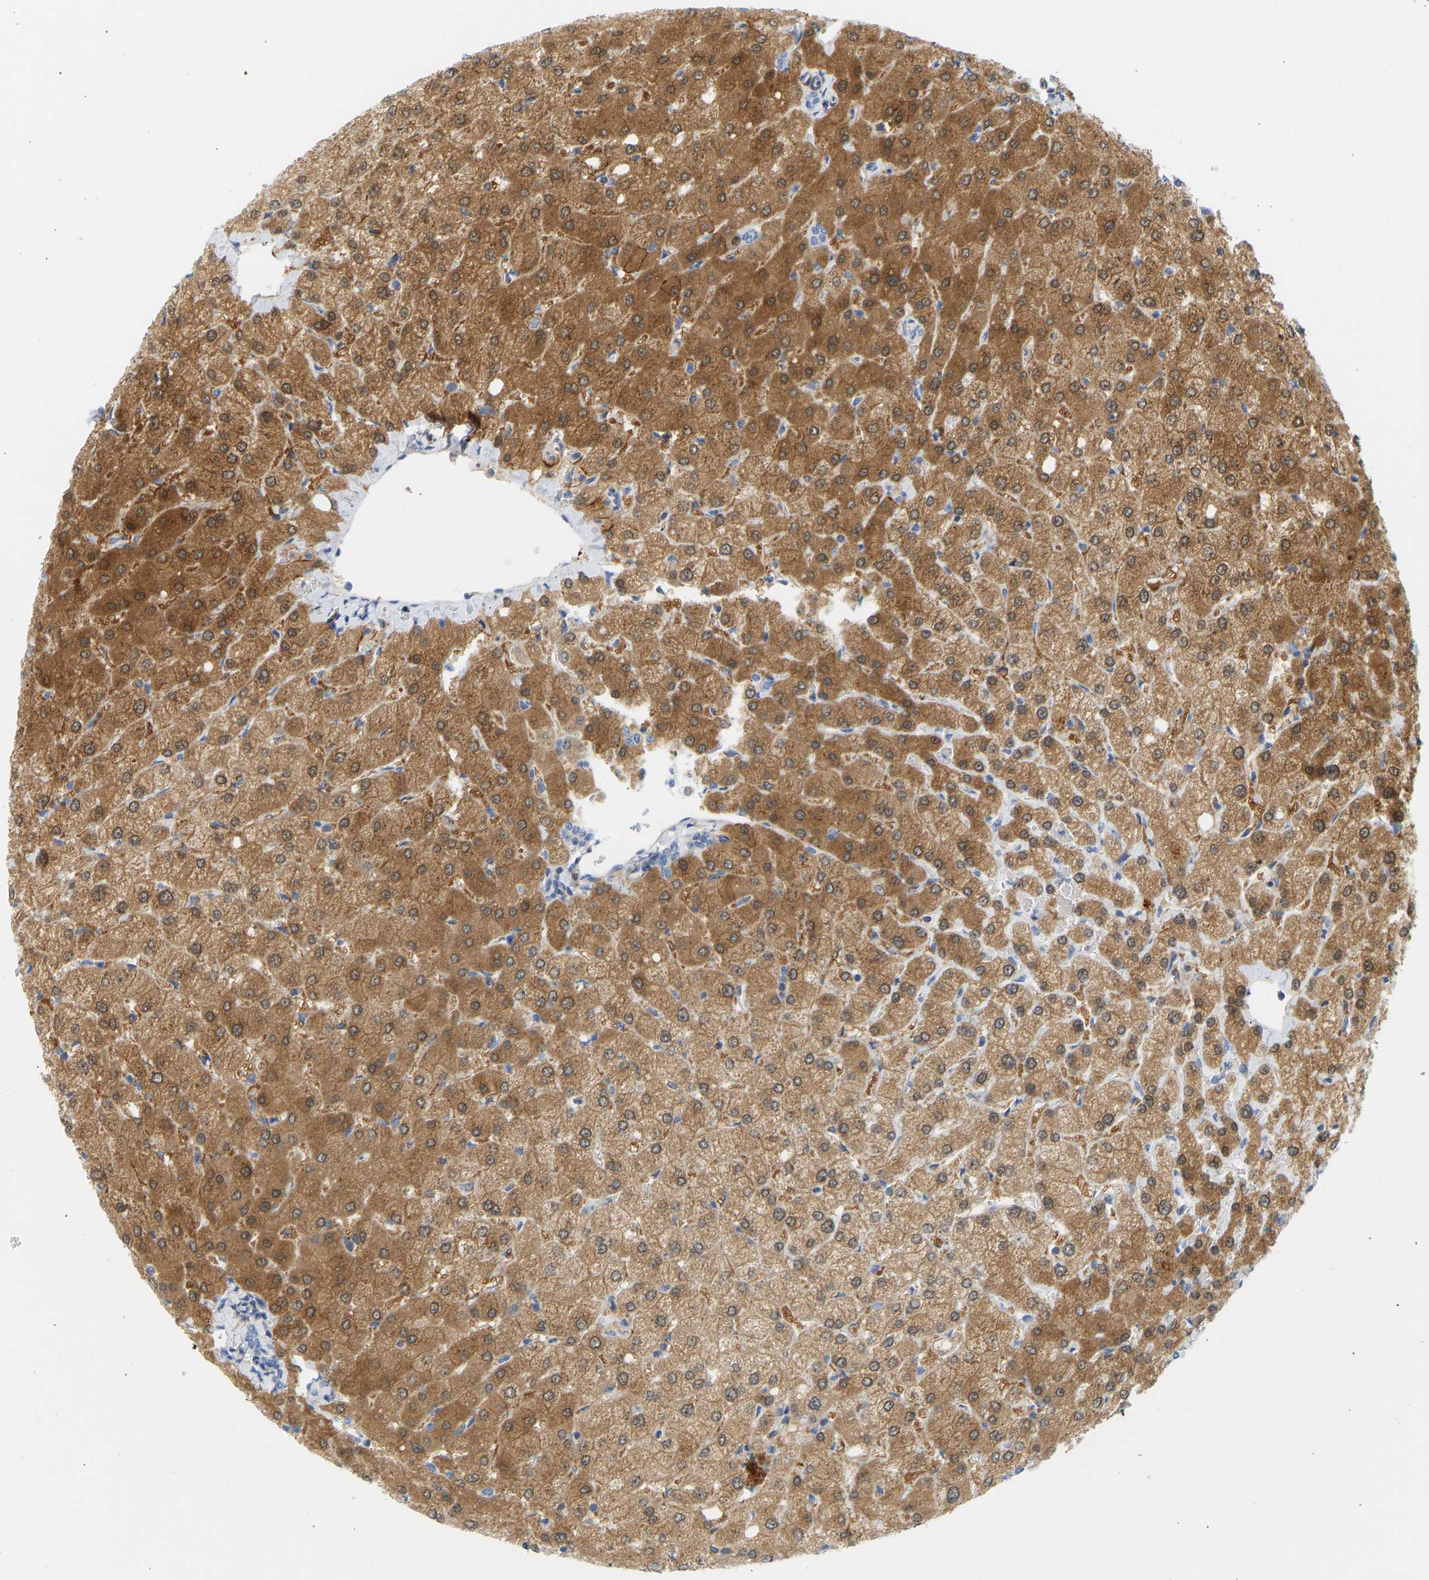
{"staining": {"intensity": "negative", "quantity": "none", "location": "none"}, "tissue": "liver", "cell_type": "Cholangiocytes", "image_type": "normal", "snomed": [{"axis": "morphology", "description": "Normal tissue, NOS"}, {"axis": "topography", "description": "Liver"}], "caption": "An immunohistochemistry image of unremarkable liver is shown. There is no staining in cholangiocytes of liver.", "gene": "BVES", "patient": {"sex": "female", "age": 54}}